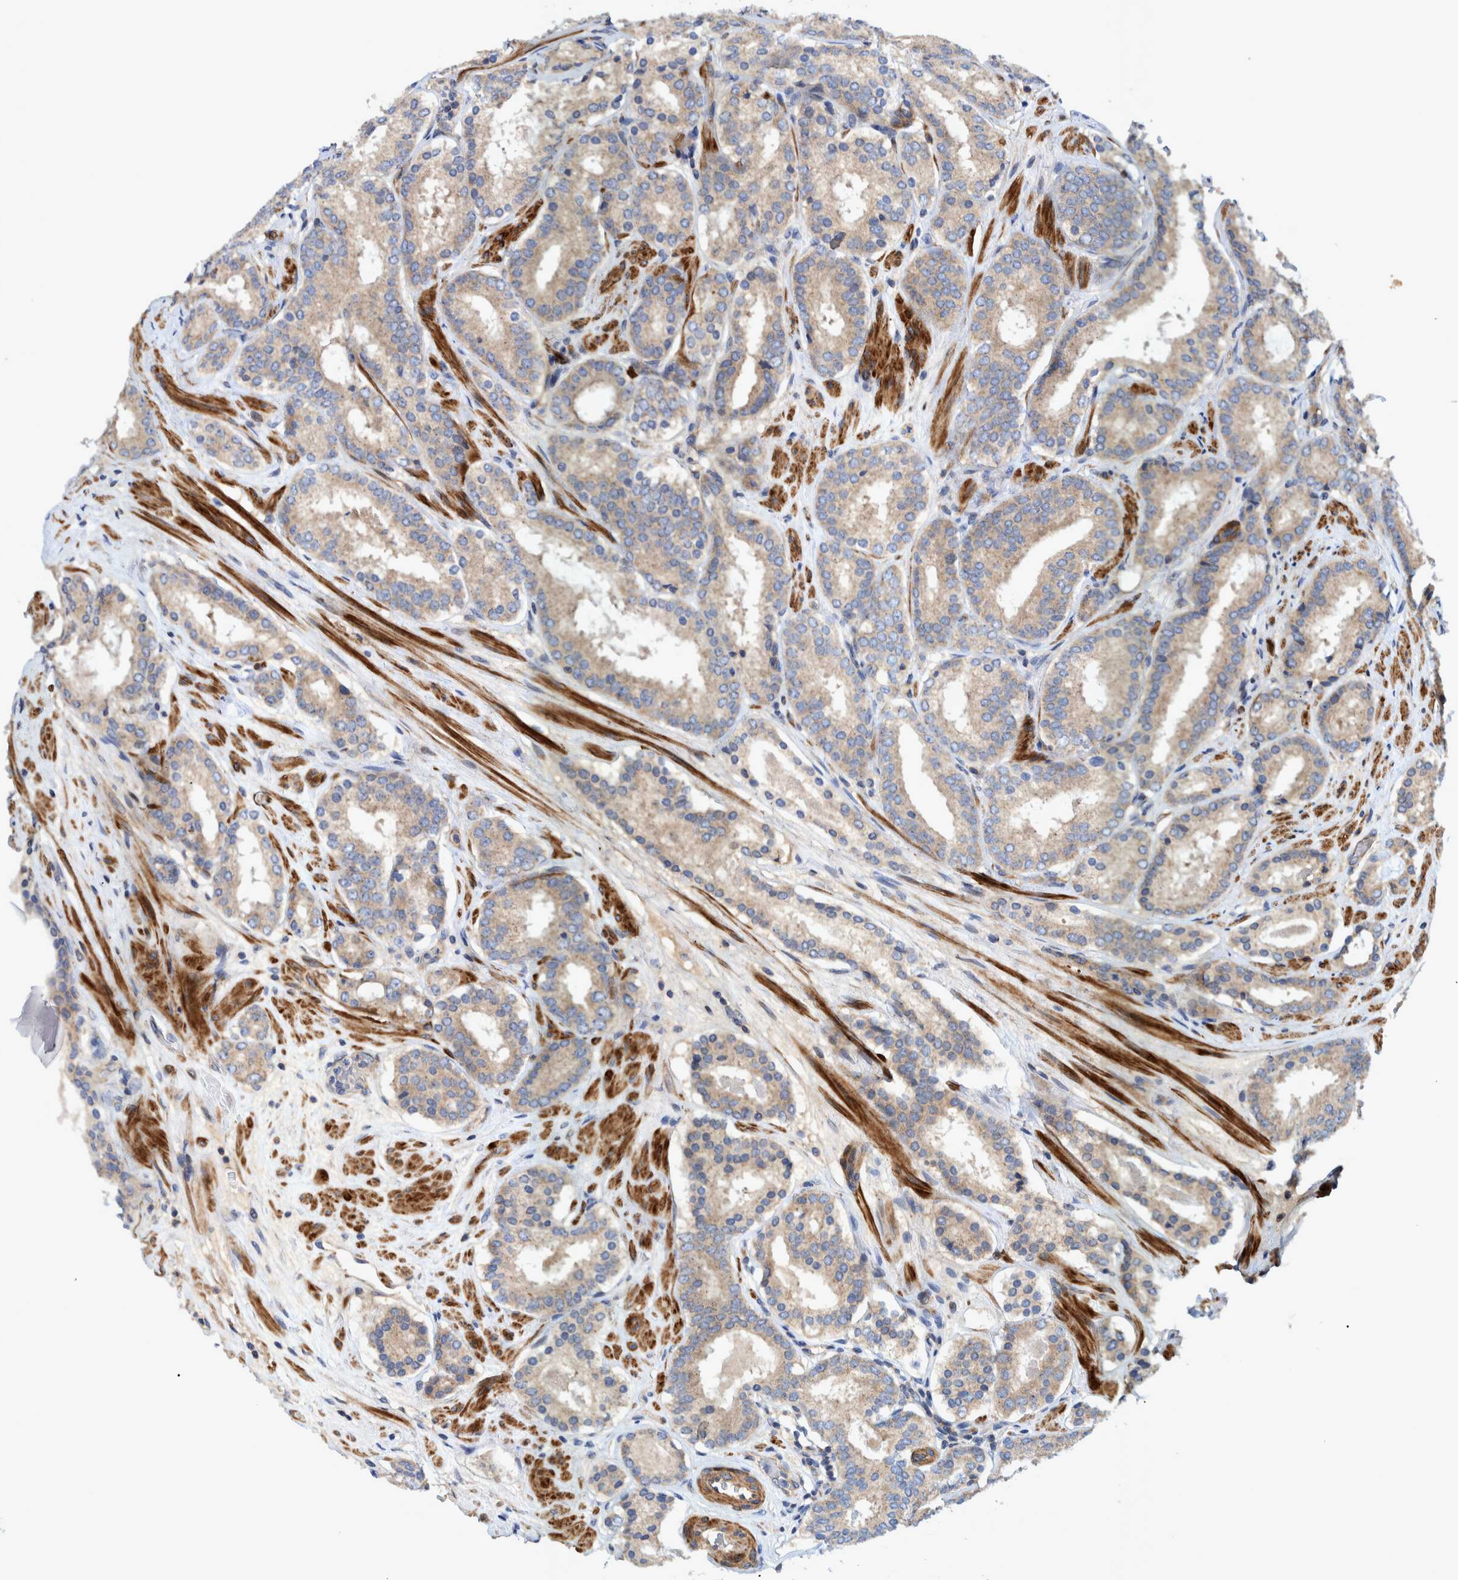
{"staining": {"intensity": "weak", "quantity": ">75%", "location": "cytoplasmic/membranous"}, "tissue": "prostate cancer", "cell_type": "Tumor cells", "image_type": "cancer", "snomed": [{"axis": "morphology", "description": "Adenocarcinoma, Low grade"}, {"axis": "topography", "description": "Prostate"}], "caption": "Human prostate cancer stained with a brown dye displays weak cytoplasmic/membranous positive positivity in approximately >75% of tumor cells.", "gene": "GRPEL2", "patient": {"sex": "male", "age": 69}}